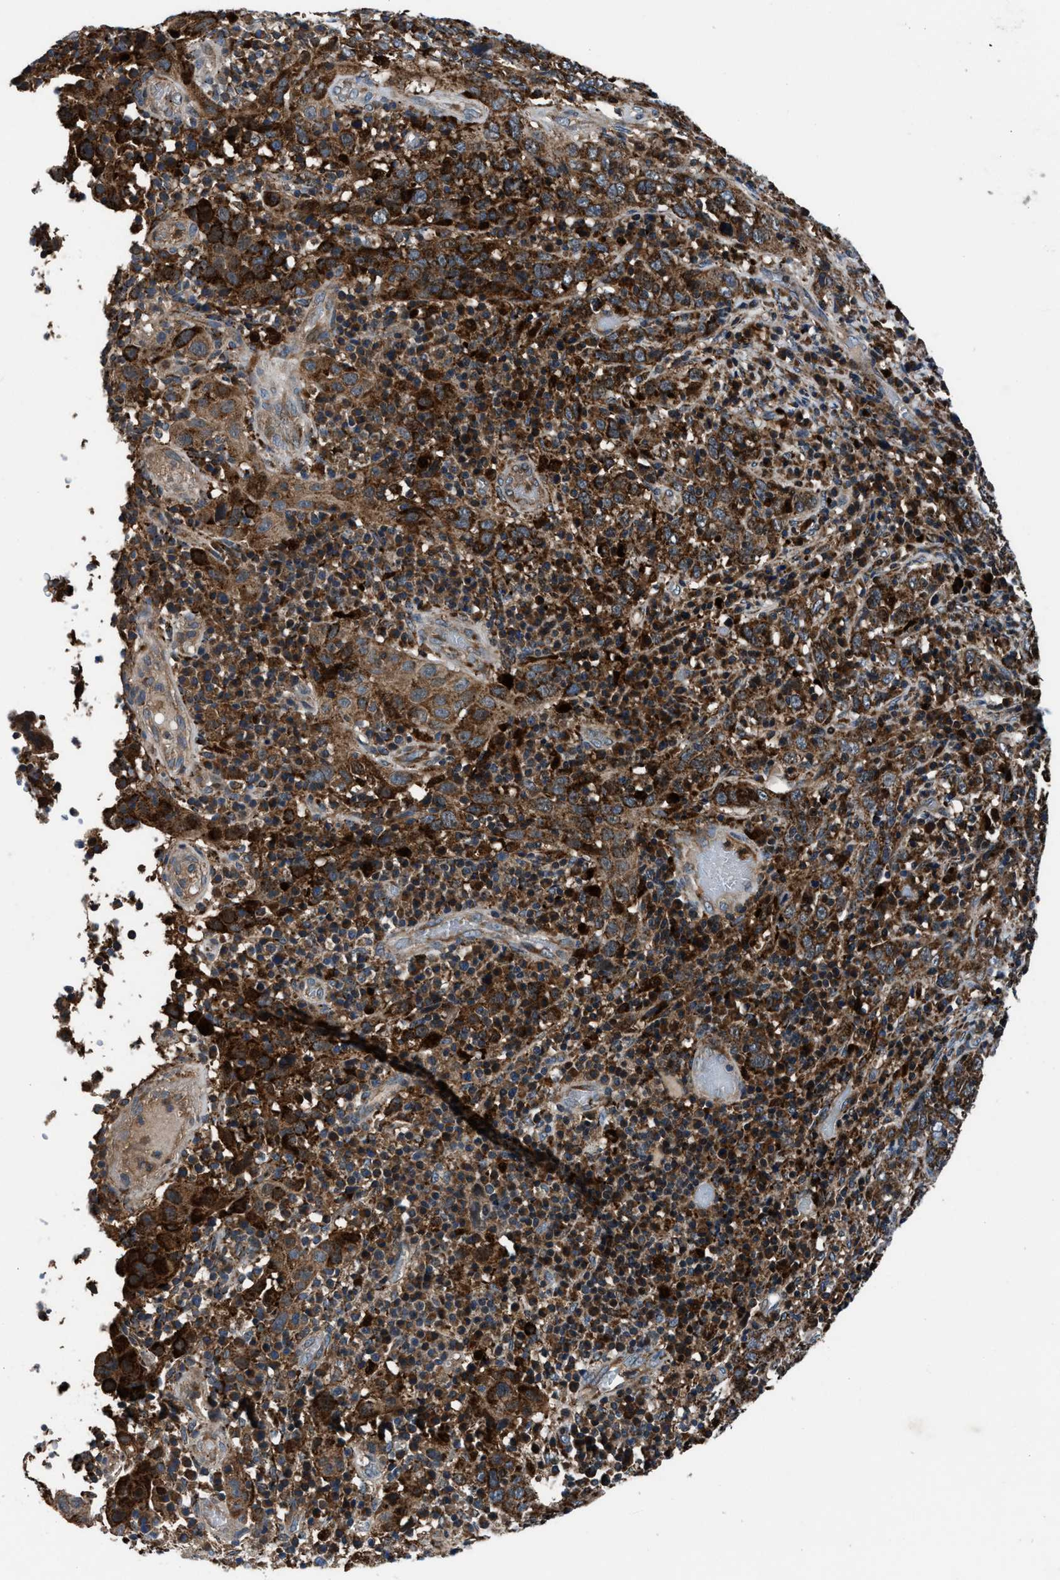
{"staining": {"intensity": "strong", "quantity": ">75%", "location": "cytoplasmic/membranous"}, "tissue": "cervical cancer", "cell_type": "Tumor cells", "image_type": "cancer", "snomed": [{"axis": "morphology", "description": "Squamous cell carcinoma, NOS"}, {"axis": "topography", "description": "Cervix"}], "caption": "This is a micrograph of immunohistochemistry (IHC) staining of cervical squamous cell carcinoma, which shows strong staining in the cytoplasmic/membranous of tumor cells.", "gene": "FAM221A", "patient": {"sex": "female", "age": 46}}